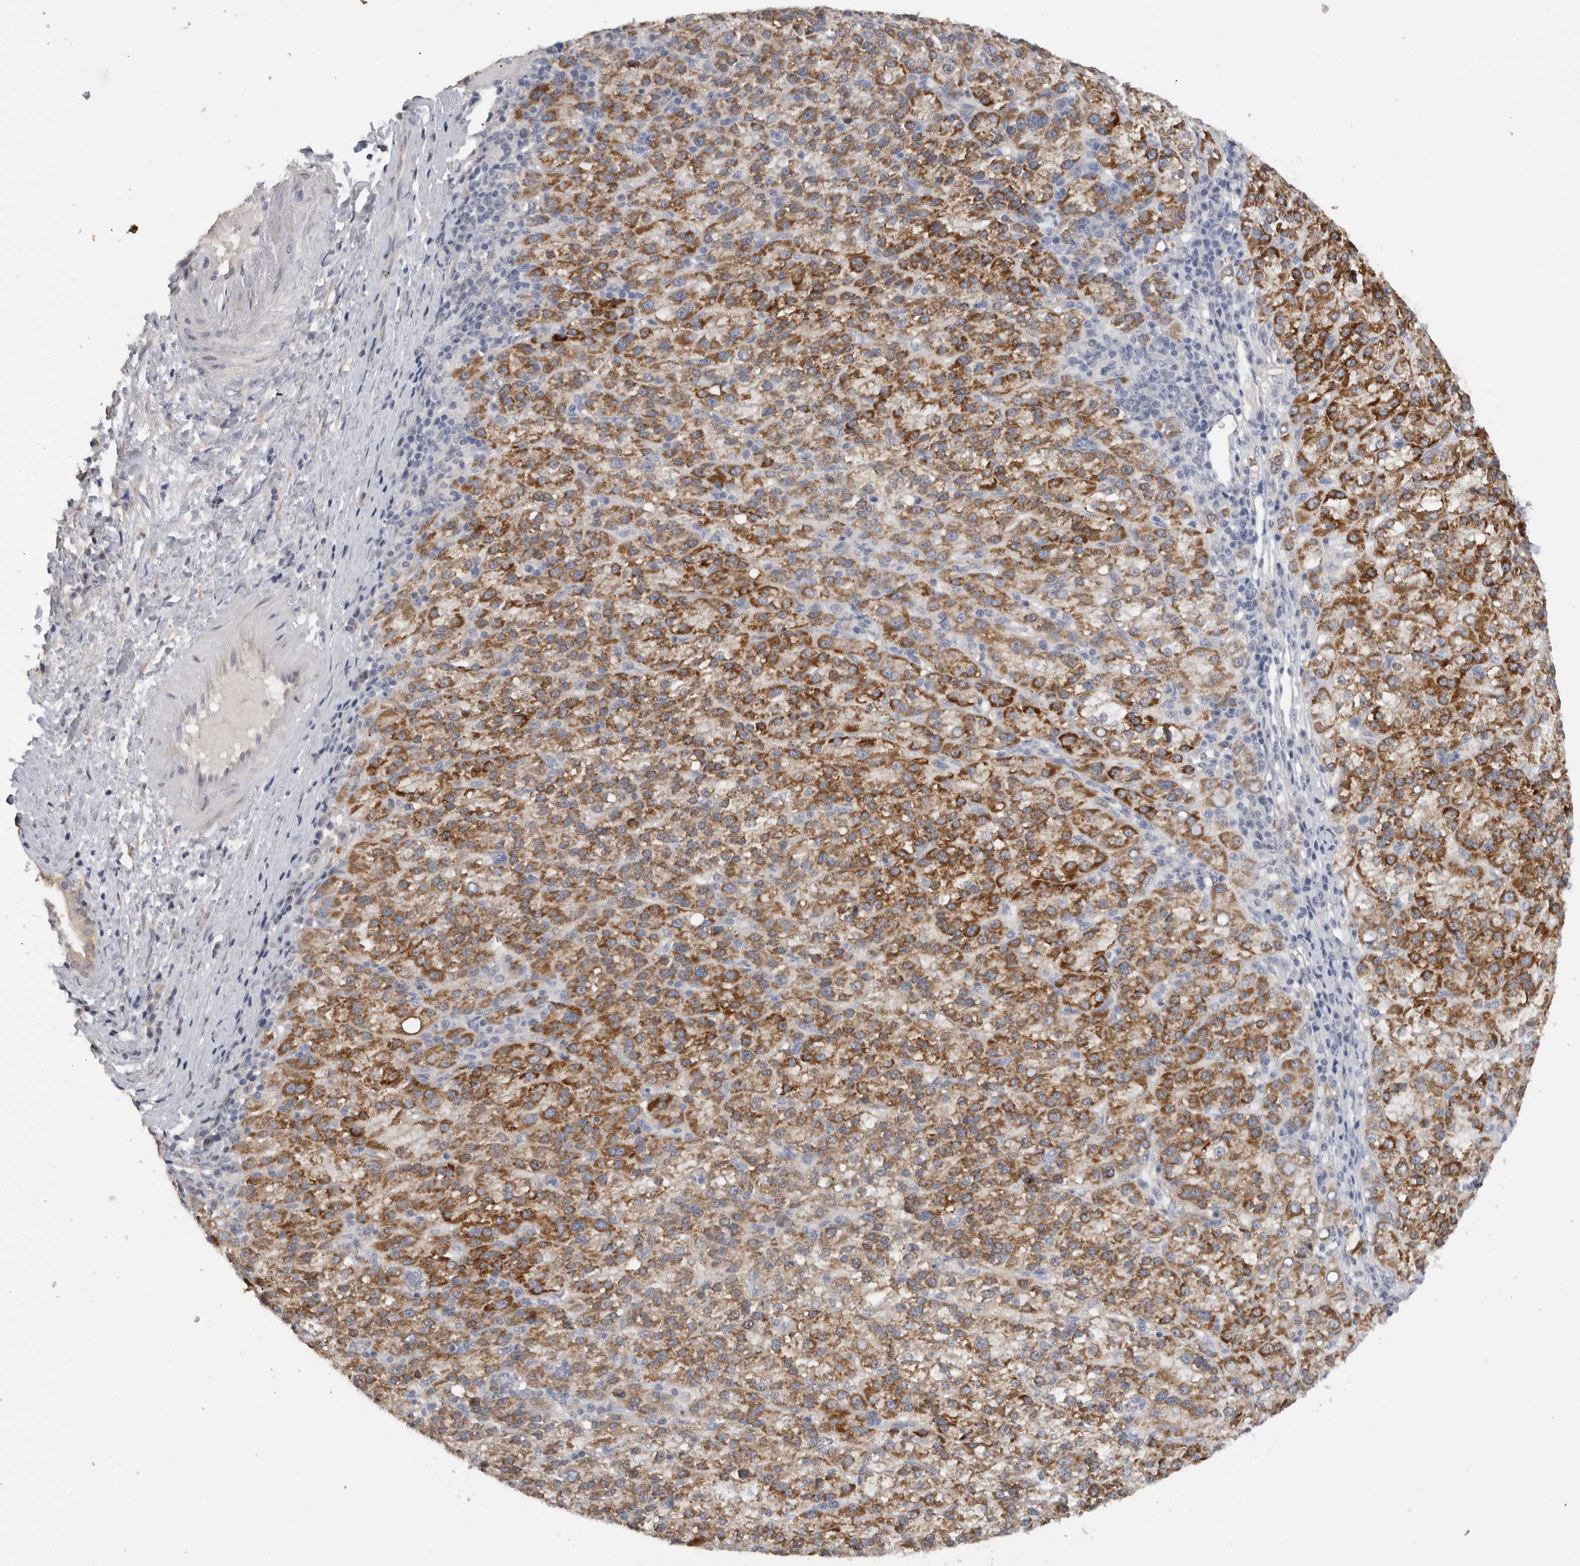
{"staining": {"intensity": "strong", "quantity": "25%-75%", "location": "cytoplasmic/membranous"}, "tissue": "liver cancer", "cell_type": "Tumor cells", "image_type": "cancer", "snomed": [{"axis": "morphology", "description": "Carcinoma, Hepatocellular, NOS"}, {"axis": "topography", "description": "Liver"}], "caption": "A high amount of strong cytoplasmic/membranous staining is appreciated in approximately 25%-75% of tumor cells in liver cancer (hepatocellular carcinoma) tissue.", "gene": "DYRK2", "patient": {"sex": "female", "age": 58}}